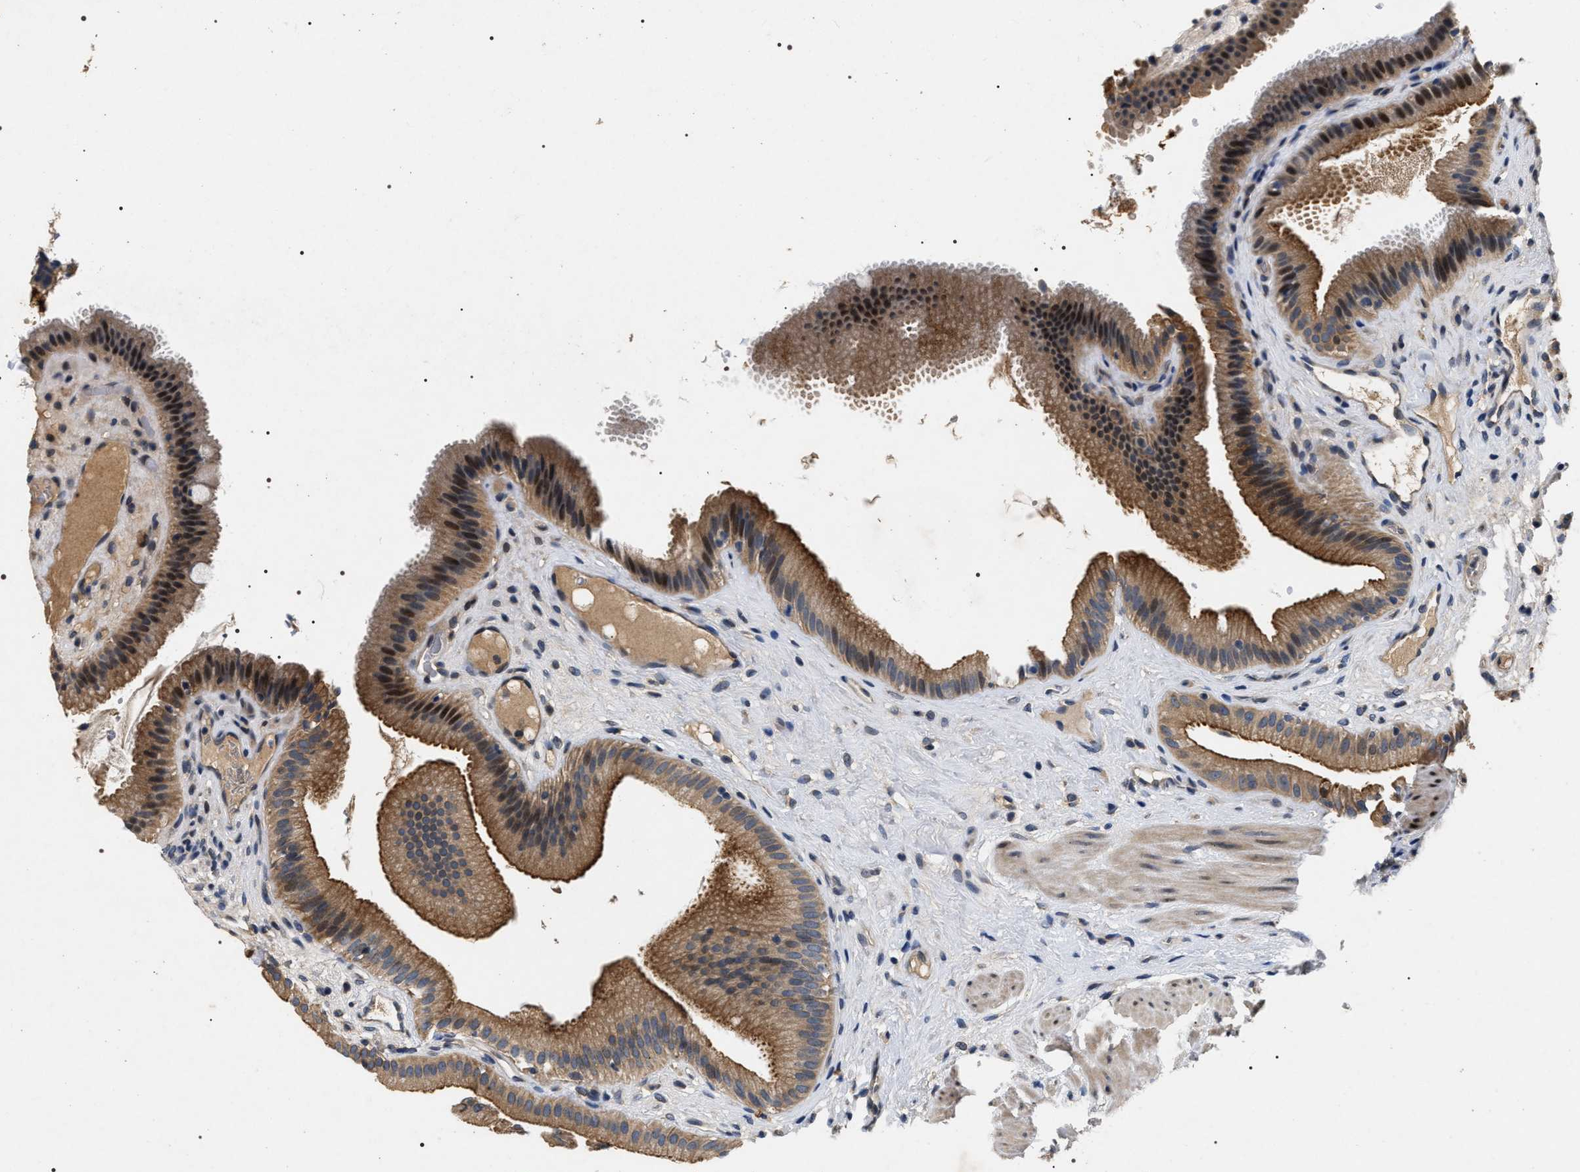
{"staining": {"intensity": "moderate", "quantity": ">75%", "location": "cytoplasmic/membranous"}, "tissue": "gallbladder", "cell_type": "Glandular cells", "image_type": "normal", "snomed": [{"axis": "morphology", "description": "Normal tissue, NOS"}, {"axis": "topography", "description": "Gallbladder"}], "caption": "Immunohistochemical staining of unremarkable gallbladder exhibits medium levels of moderate cytoplasmic/membranous staining in approximately >75% of glandular cells.", "gene": "IFT81", "patient": {"sex": "male", "age": 49}}